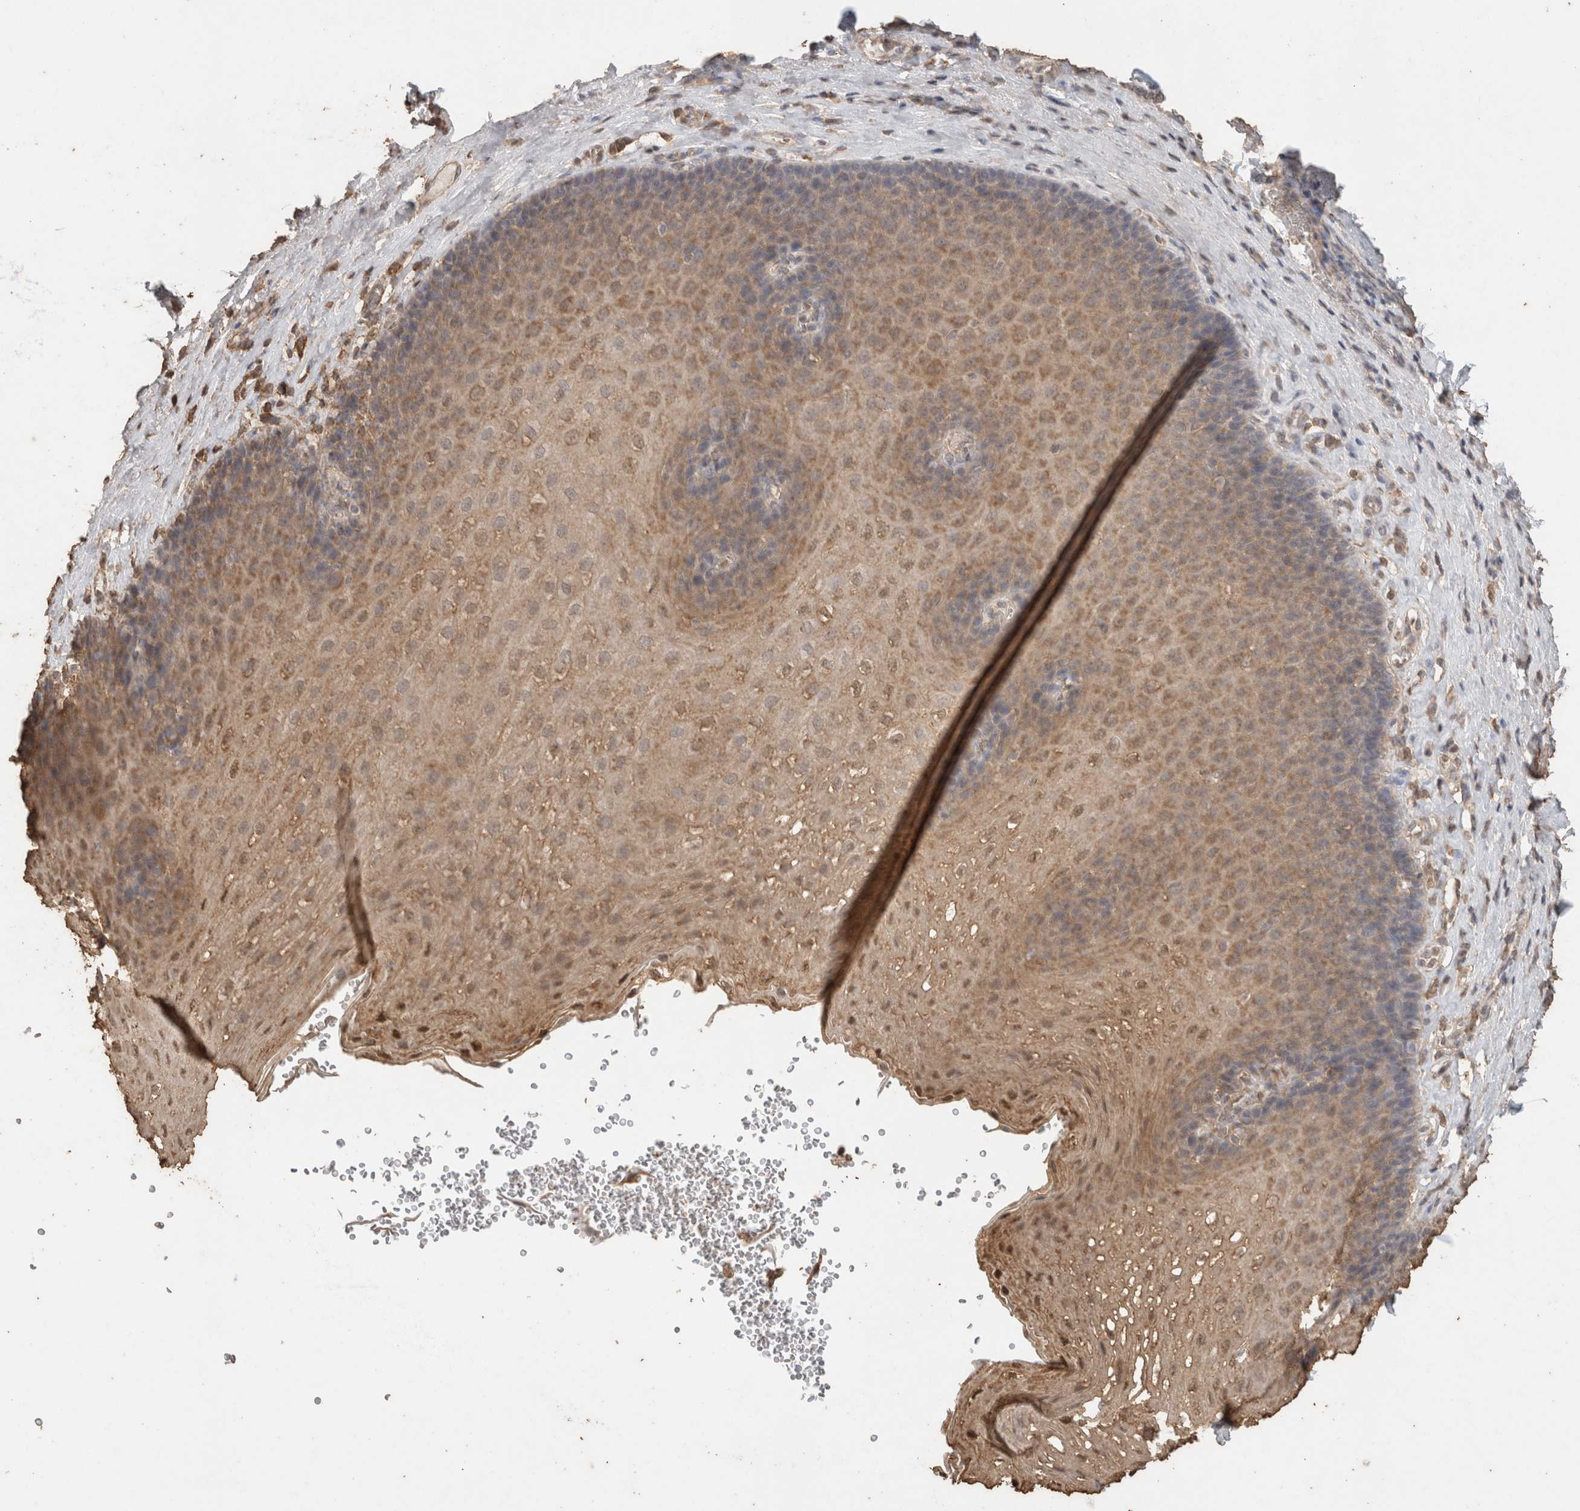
{"staining": {"intensity": "weak", "quantity": ">75%", "location": "cytoplasmic/membranous"}, "tissue": "esophagus", "cell_type": "Squamous epithelial cells", "image_type": "normal", "snomed": [{"axis": "morphology", "description": "Normal tissue, NOS"}, {"axis": "topography", "description": "Esophagus"}], "caption": "Protein staining of benign esophagus shows weak cytoplasmic/membranous staining in approximately >75% of squamous epithelial cells. Ihc stains the protein of interest in brown and the nuclei are stained blue.", "gene": "CX3CL1", "patient": {"sex": "female", "age": 66}}